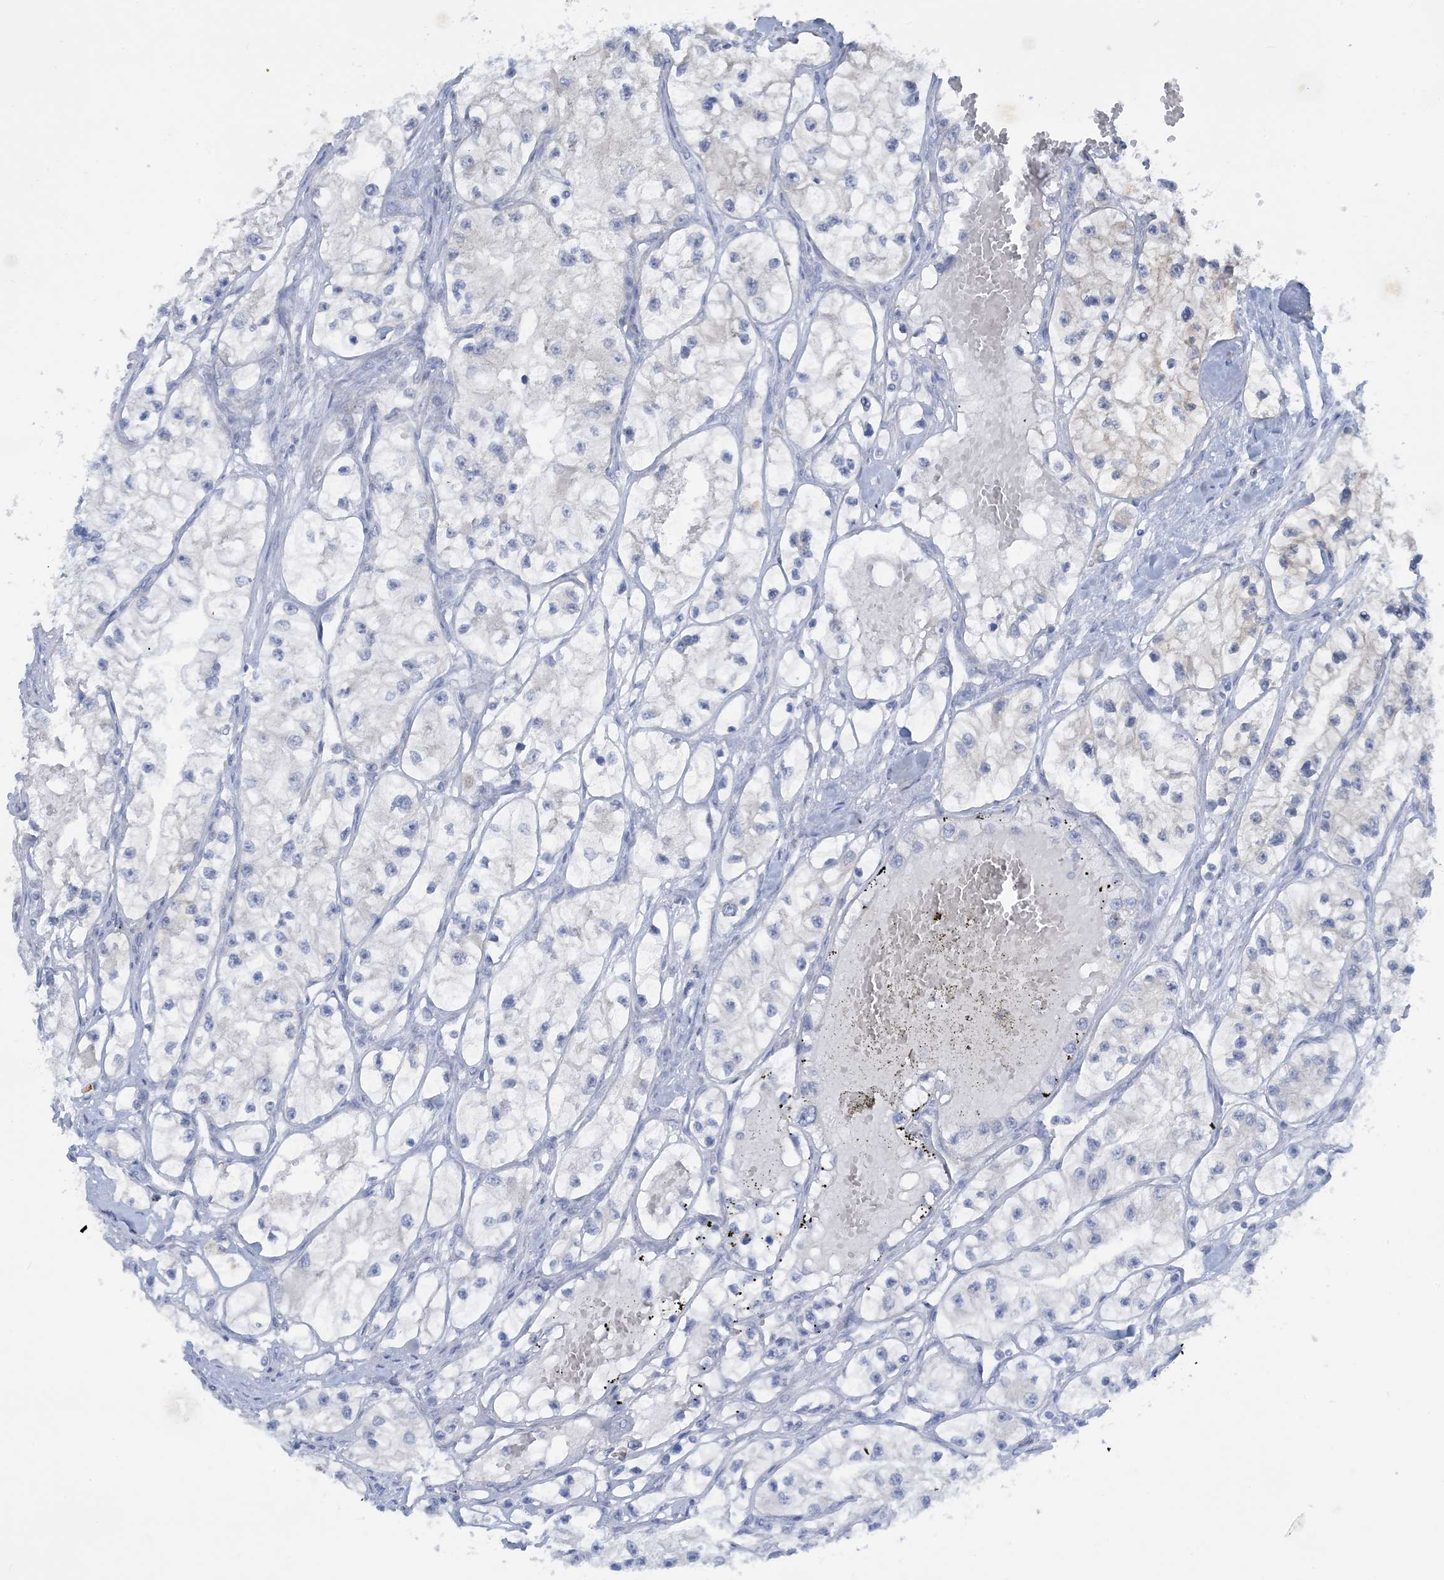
{"staining": {"intensity": "negative", "quantity": "none", "location": "none"}, "tissue": "renal cancer", "cell_type": "Tumor cells", "image_type": "cancer", "snomed": [{"axis": "morphology", "description": "Adenocarcinoma, NOS"}, {"axis": "topography", "description": "Kidney"}], "caption": "This is a photomicrograph of immunohistochemistry (IHC) staining of adenocarcinoma (renal), which shows no expression in tumor cells. (DAB (3,3'-diaminobenzidine) immunohistochemistry (IHC) visualized using brightfield microscopy, high magnification).", "gene": "MRPS18A", "patient": {"sex": "female", "age": 57}}